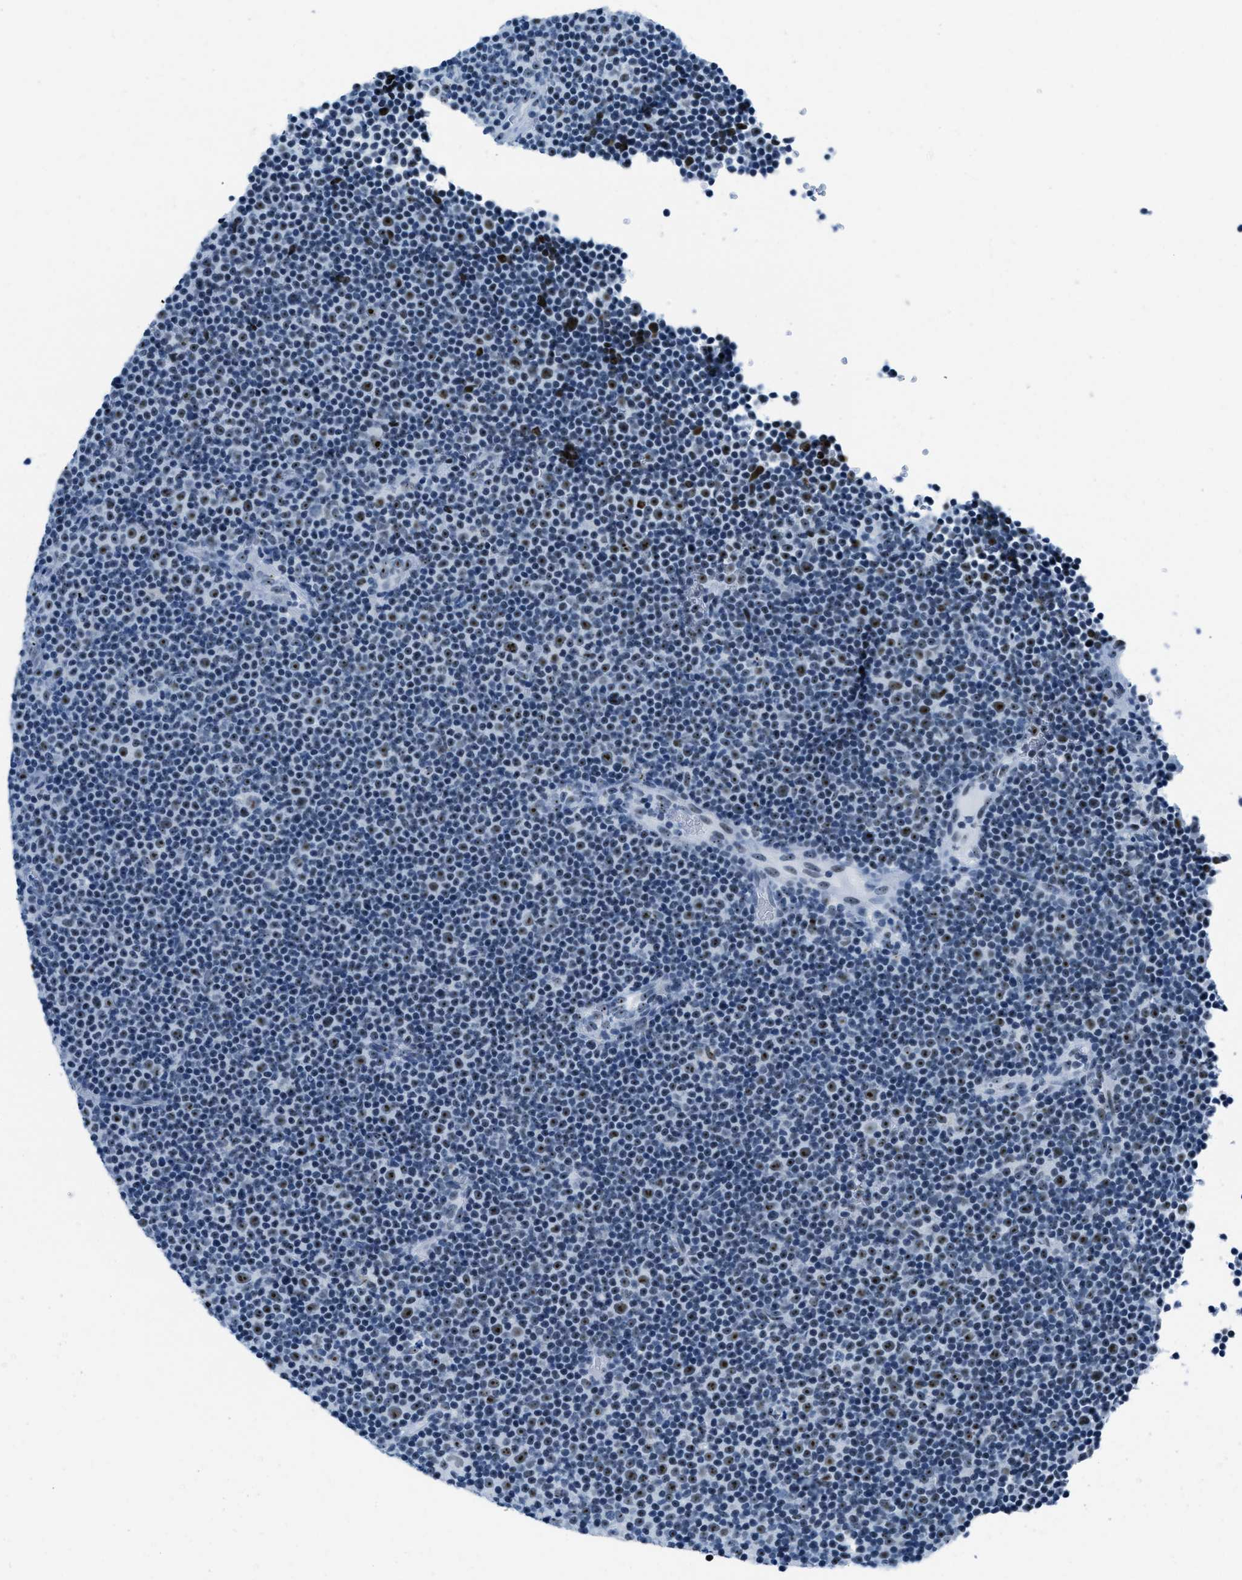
{"staining": {"intensity": "moderate", "quantity": "25%-75%", "location": "nuclear"}, "tissue": "lymphoma", "cell_type": "Tumor cells", "image_type": "cancer", "snomed": [{"axis": "morphology", "description": "Malignant lymphoma, non-Hodgkin's type, Low grade"}, {"axis": "topography", "description": "Lymph node"}], "caption": "Protein staining of malignant lymphoma, non-Hodgkin's type (low-grade) tissue displays moderate nuclear expression in about 25%-75% of tumor cells.", "gene": "PLA2G2A", "patient": {"sex": "female", "age": 67}}